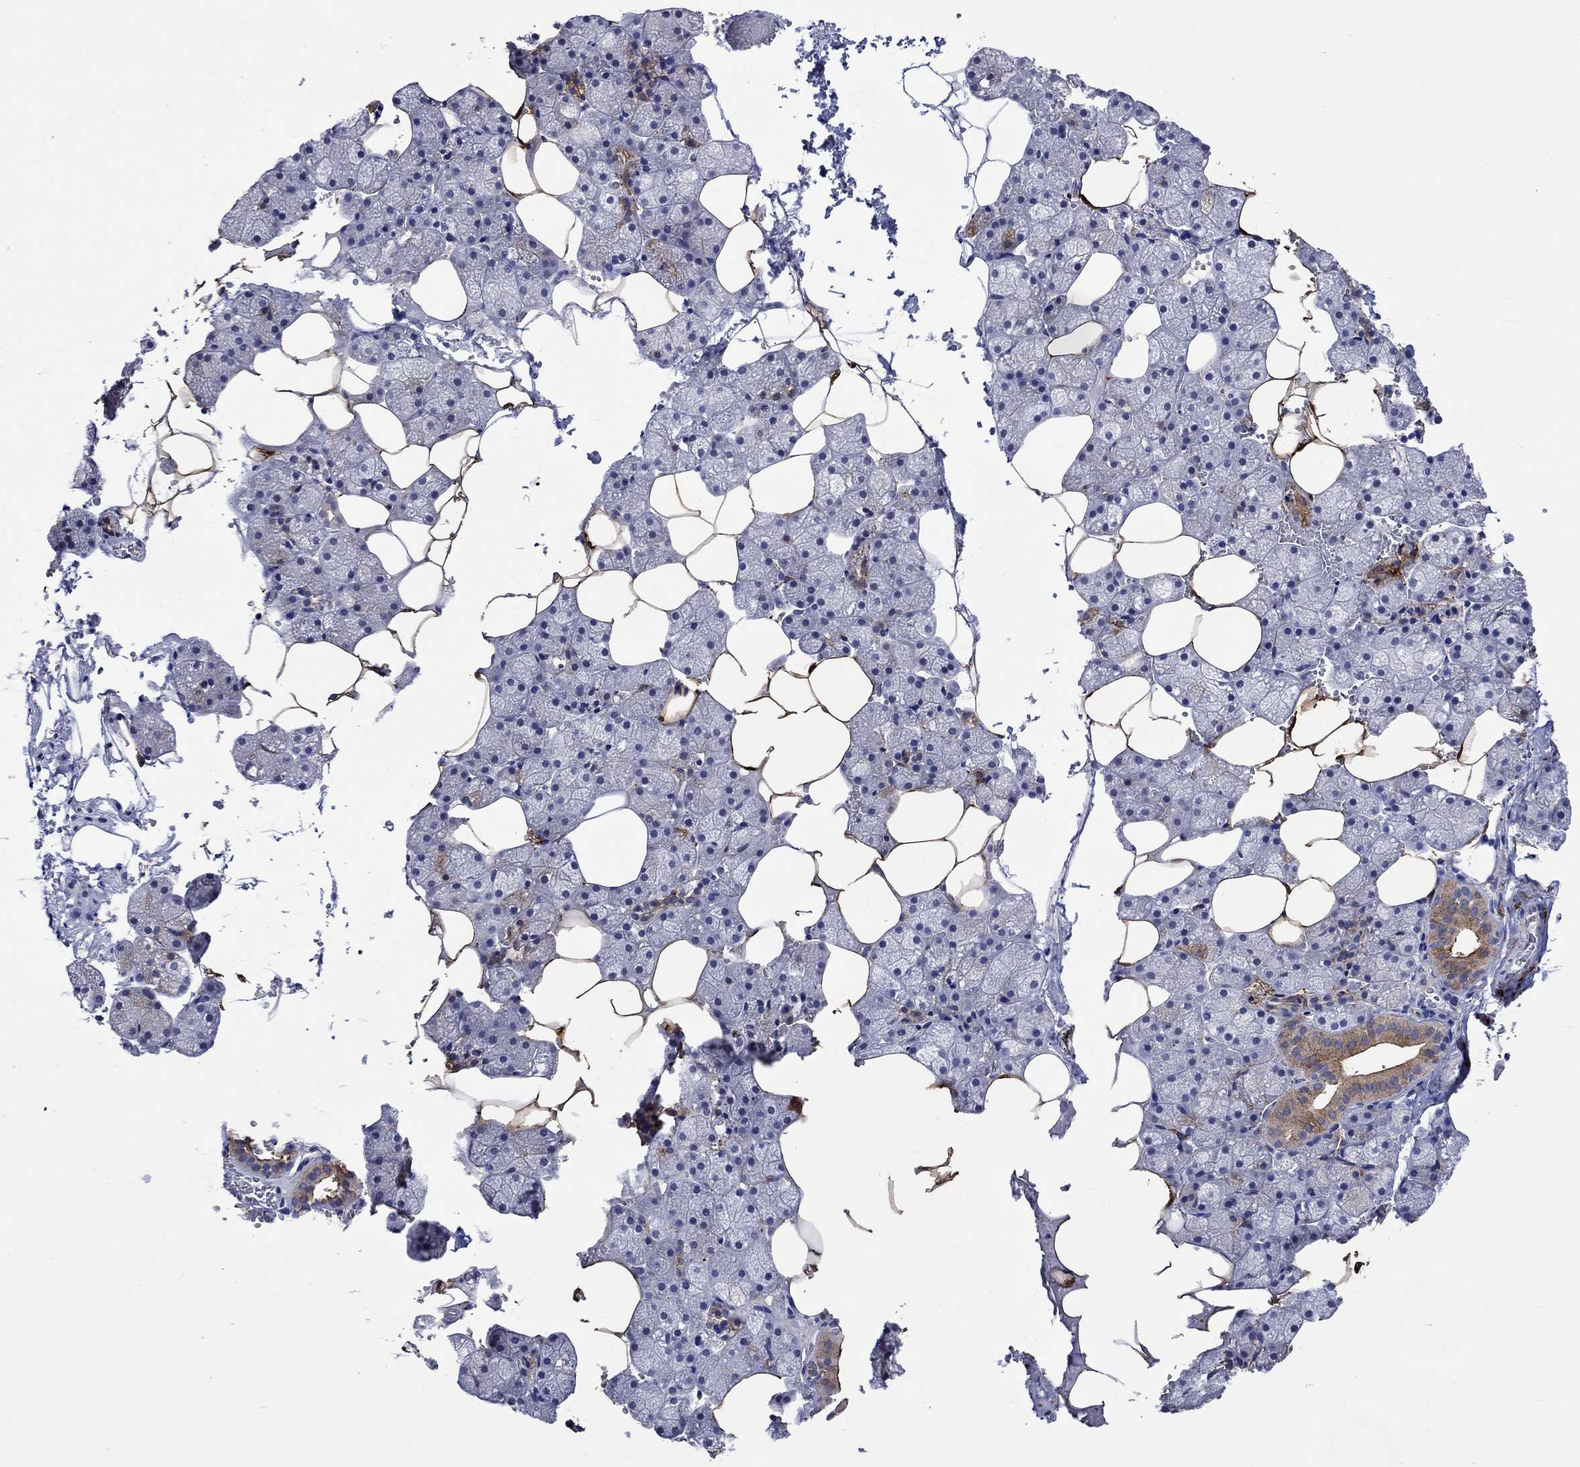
{"staining": {"intensity": "strong", "quantity": "<25%", "location": "cytoplasmic/membranous"}, "tissue": "salivary gland", "cell_type": "Glandular cells", "image_type": "normal", "snomed": [{"axis": "morphology", "description": "Normal tissue, NOS"}, {"axis": "topography", "description": "Salivary gland"}], "caption": "Approximately <25% of glandular cells in normal human salivary gland show strong cytoplasmic/membranous protein positivity as visualized by brown immunohistochemical staining.", "gene": "CRYAB", "patient": {"sex": "male", "age": 38}}